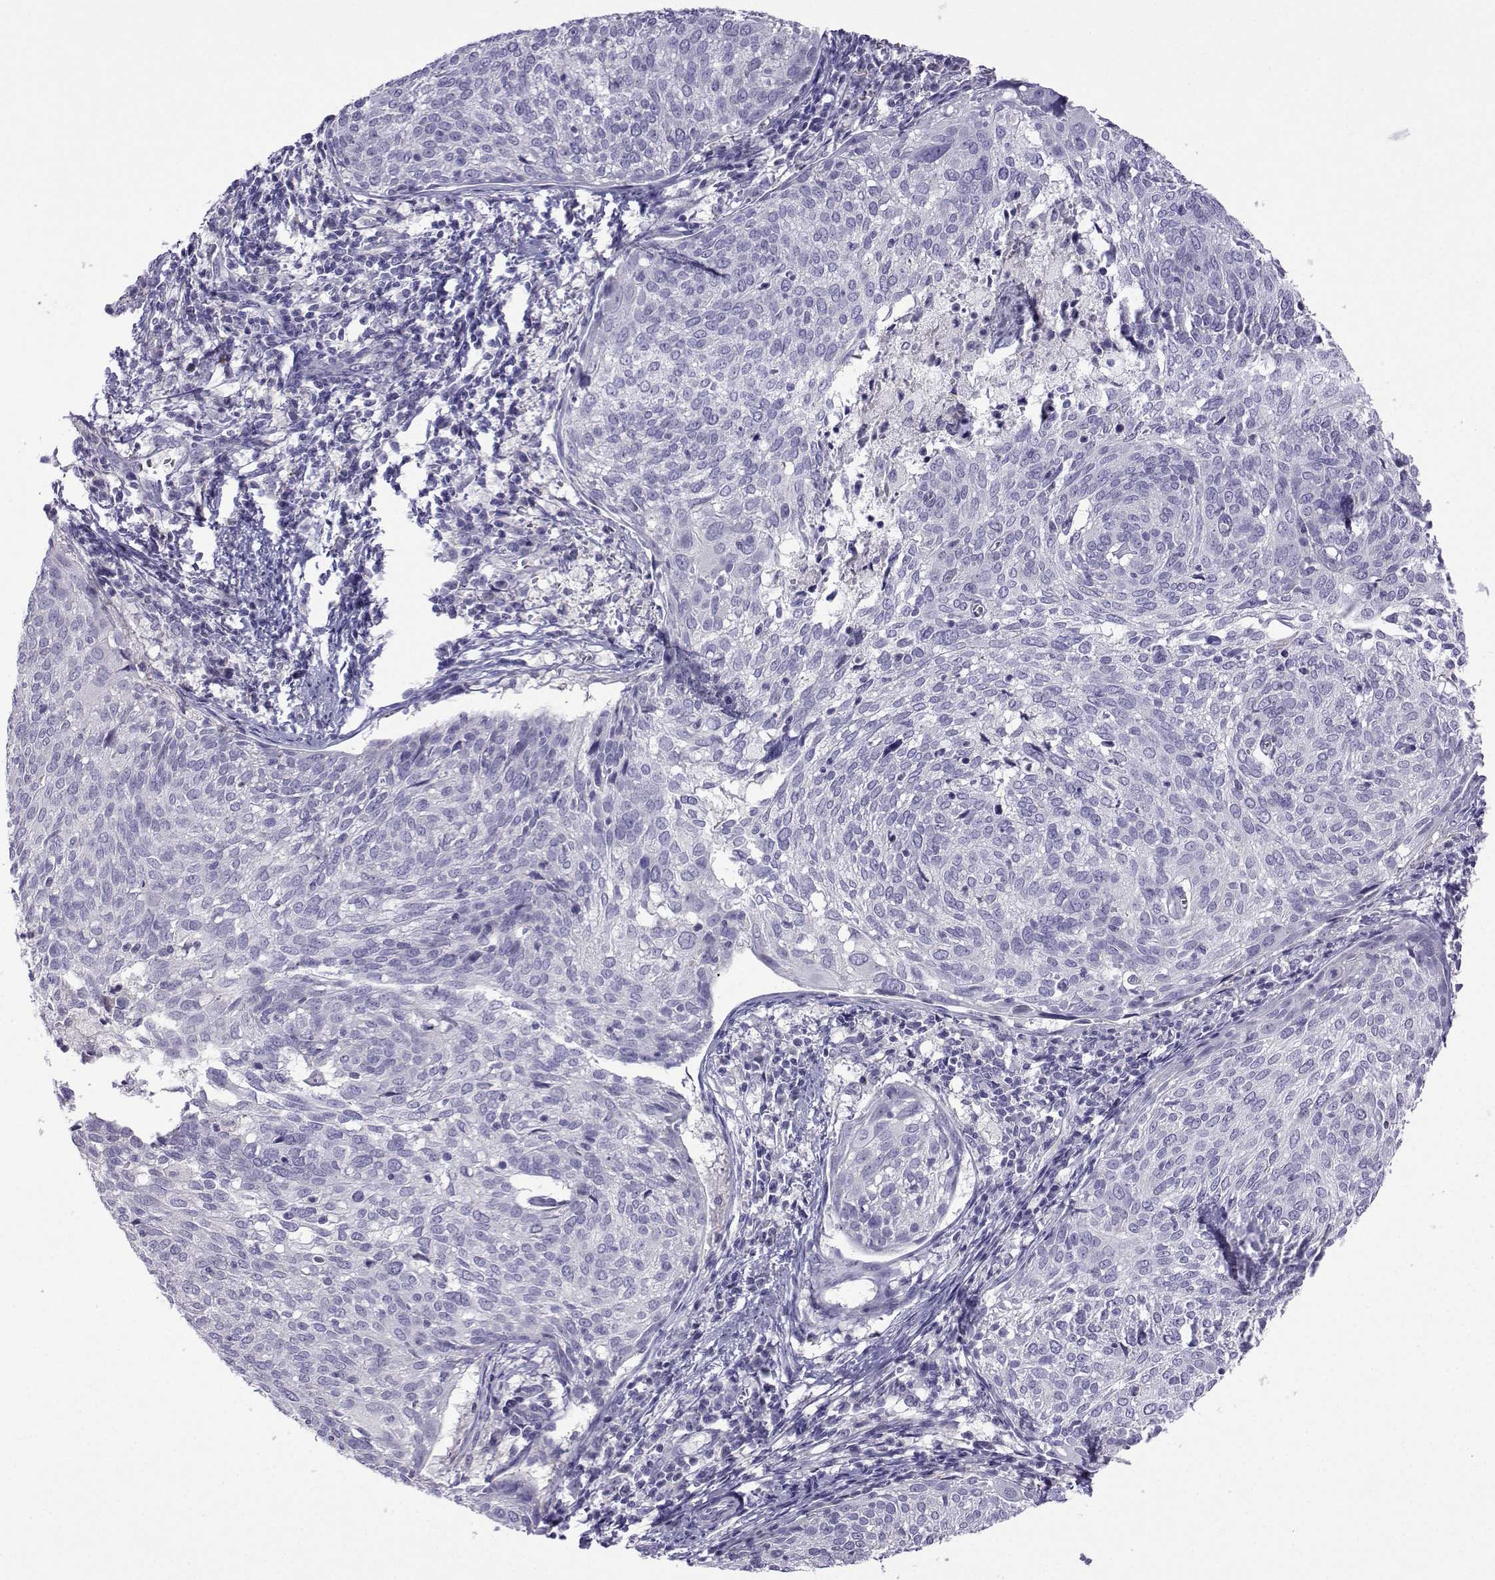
{"staining": {"intensity": "negative", "quantity": "none", "location": "none"}, "tissue": "cervical cancer", "cell_type": "Tumor cells", "image_type": "cancer", "snomed": [{"axis": "morphology", "description": "Squamous cell carcinoma, NOS"}, {"axis": "topography", "description": "Cervix"}], "caption": "Immunohistochemistry of human cervical cancer (squamous cell carcinoma) exhibits no positivity in tumor cells. Brightfield microscopy of IHC stained with DAB (brown) and hematoxylin (blue), captured at high magnification.", "gene": "CFAP70", "patient": {"sex": "female", "age": 39}}